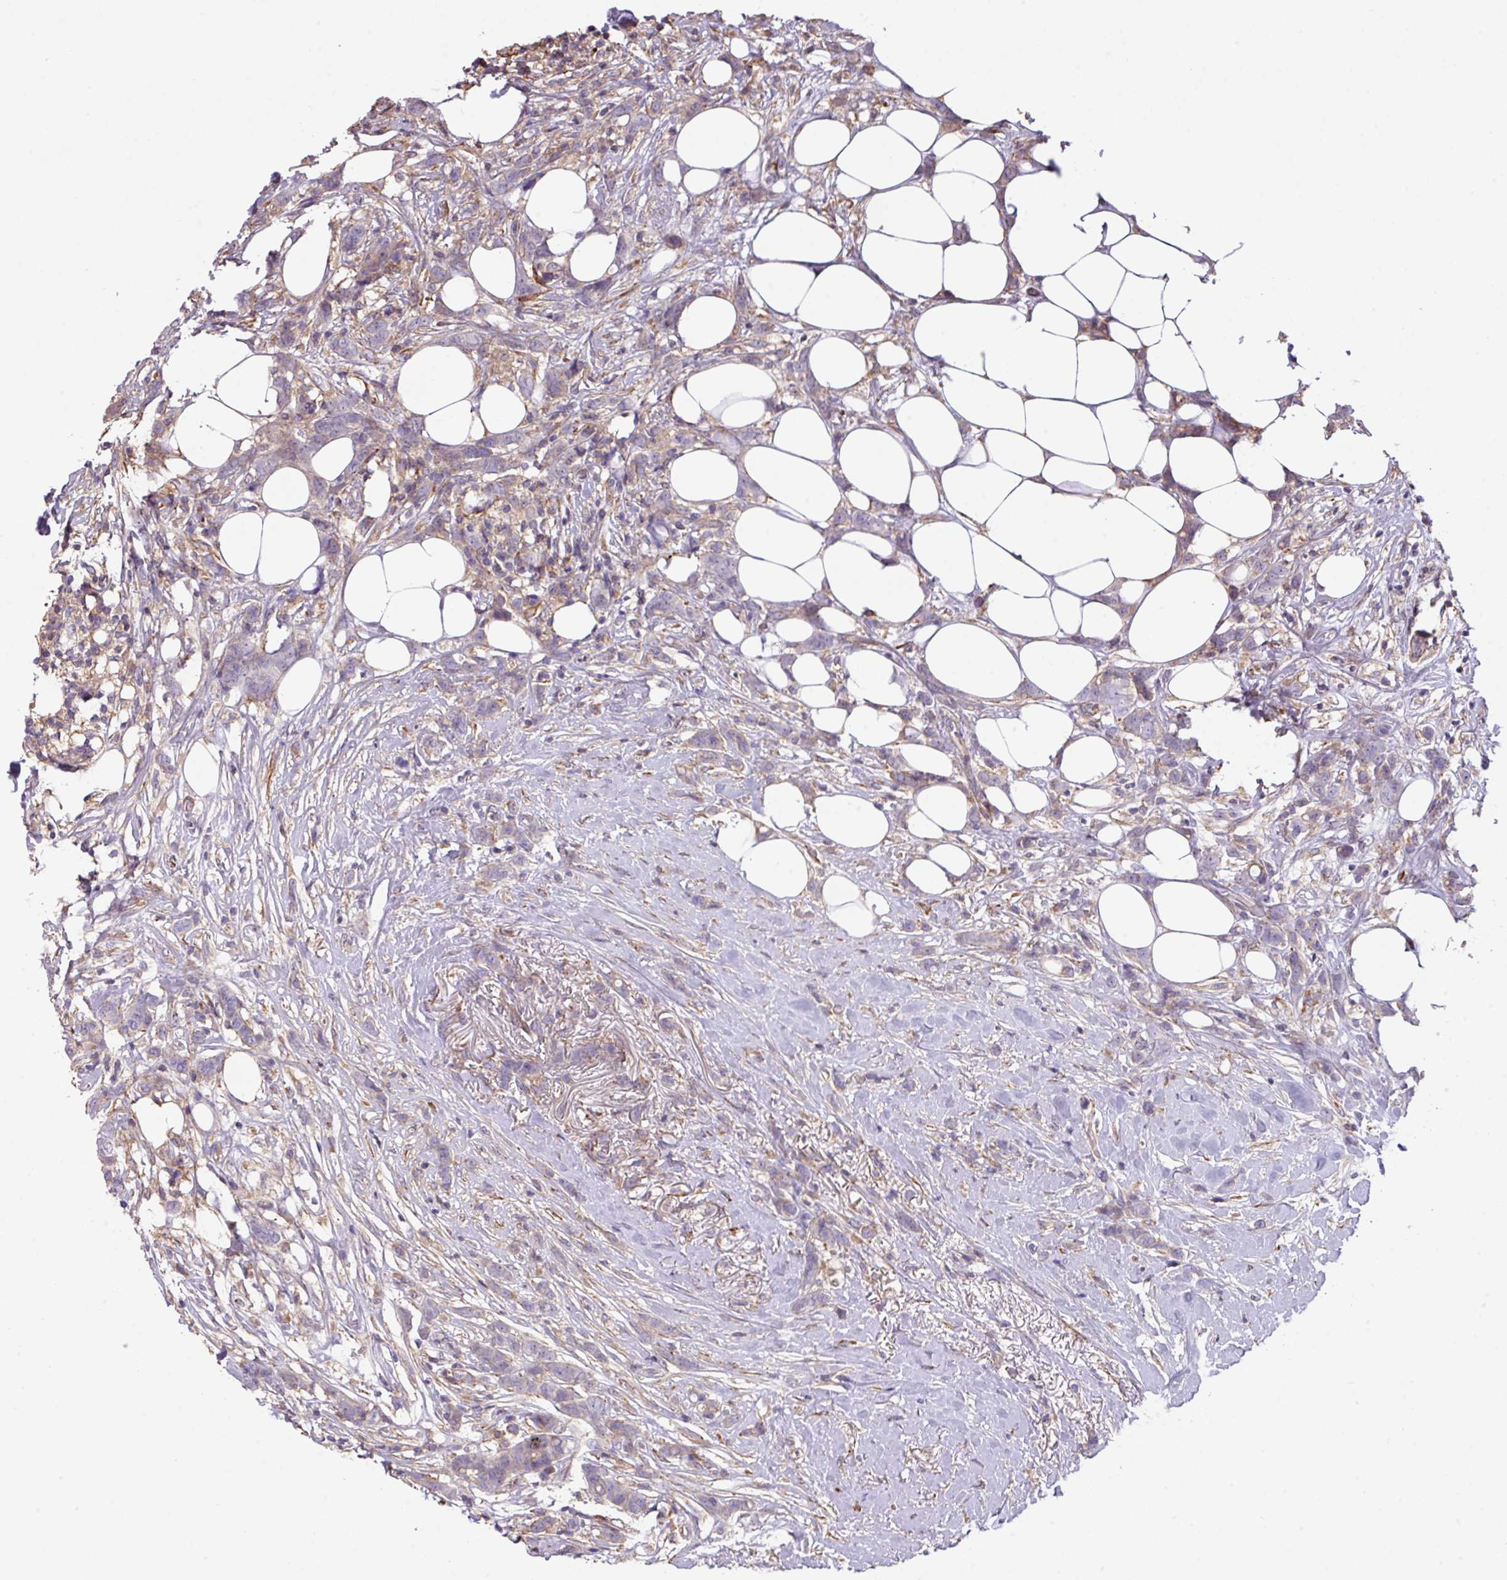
{"staining": {"intensity": "weak", "quantity": "<25%", "location": "cytoplasmic/membranous"}, "tissue": "breast cancer", "cell_type": "Tumor cells", "image_type": "cancer", "snomed": [{"axis": "morphology", "description": "Duct carcinoma"}, {"axis": "topography", "description": "Breast"}], "caption": "The micrograph displays no staining of tumor cells in breast cancer.", "gene": "LRRC41", "patient": {"sex": "female", "age": 80}}